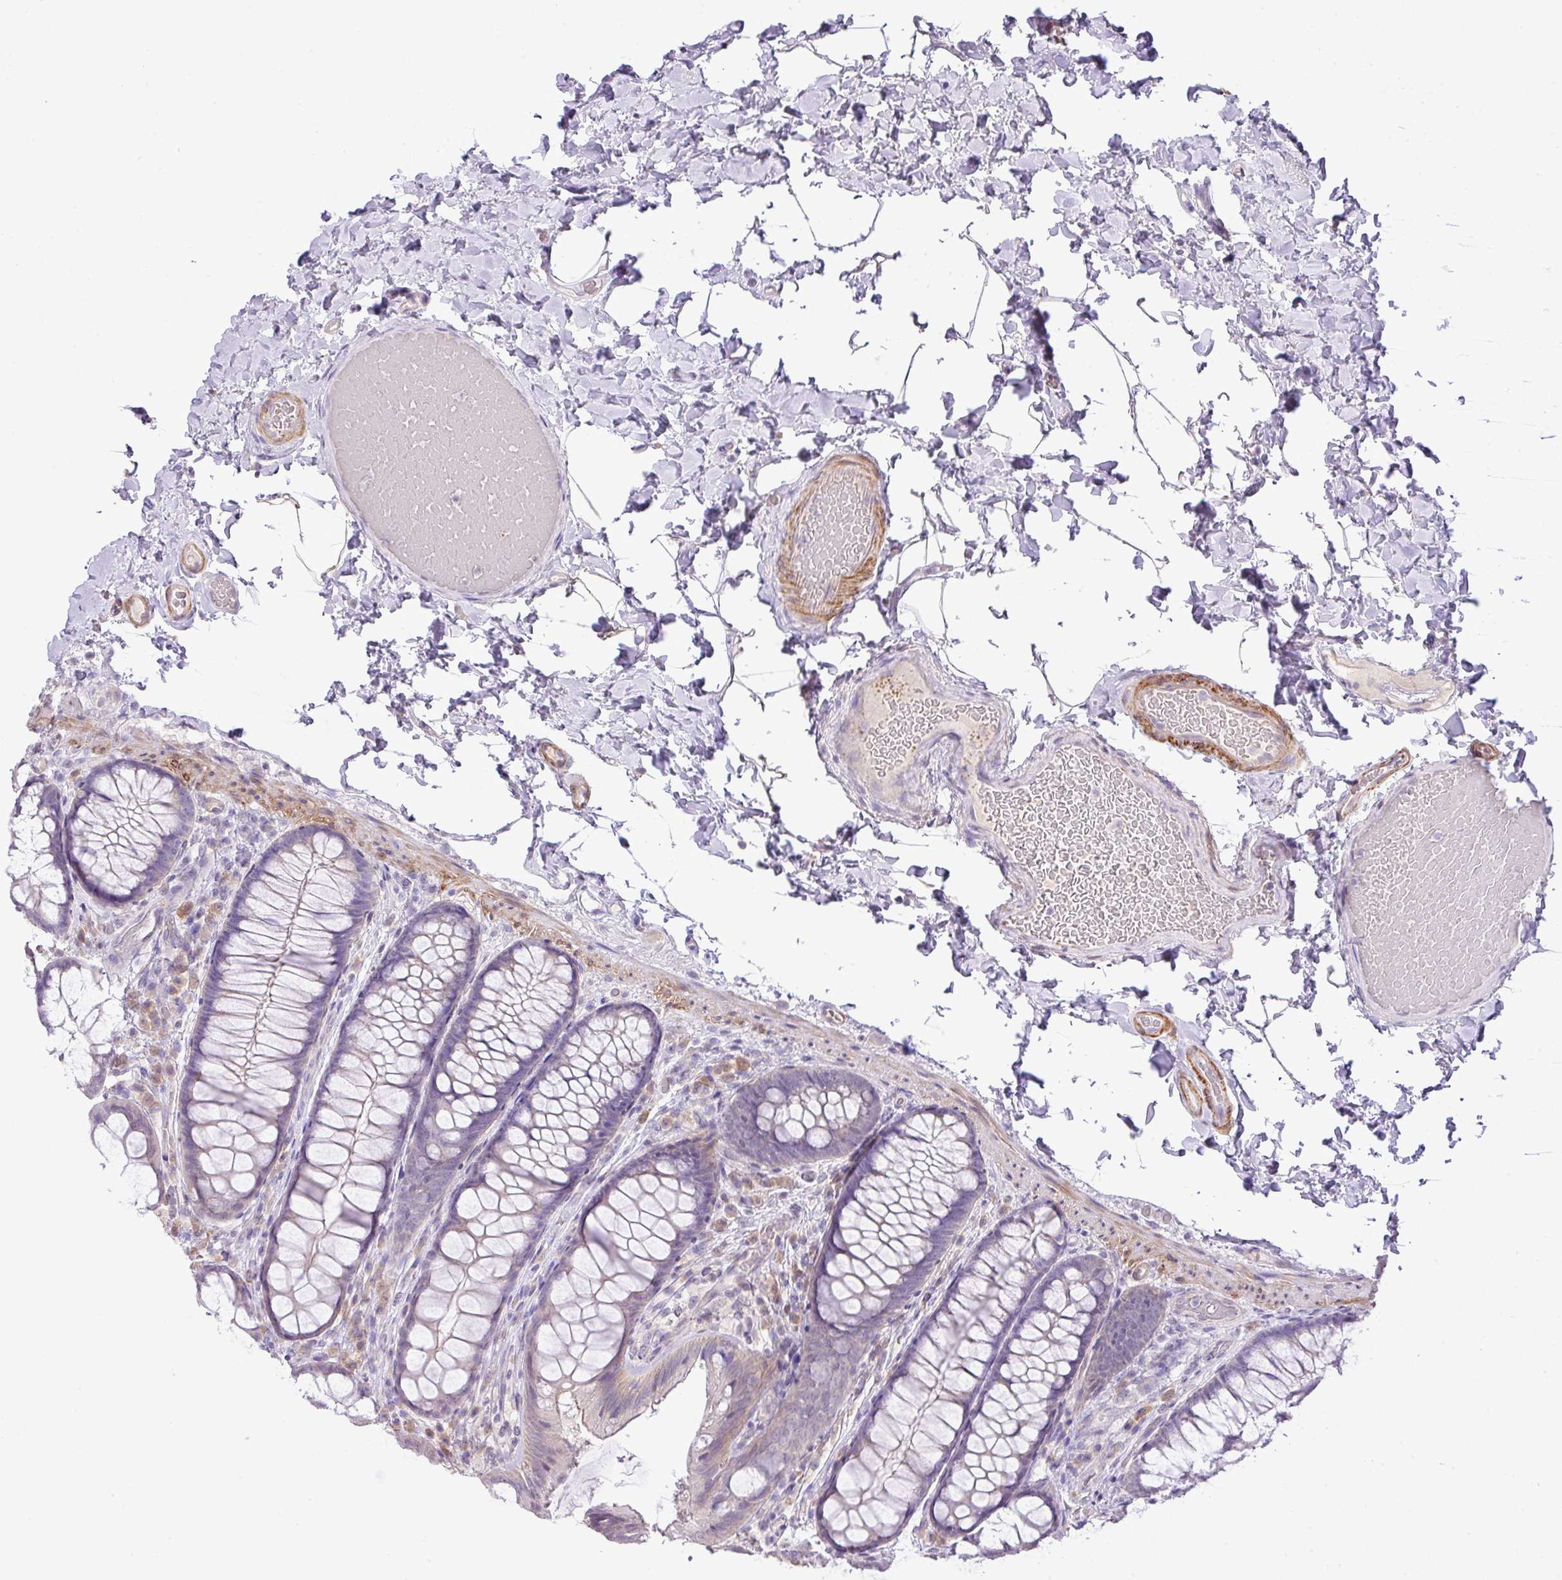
{"staining": {"intensity": "negative", "quantity": "none", "location": "none"}, "tissue": "colon", "cell_type": "Endothelial cells", "image_type": "normal", "snomed": [{"axis": "morphology", "description": "Normal tissue, NOS"}, {"axis": "topography", "description": "Colon"}], "caption": "Immunohistochemistry (IHC) photomicrograph of normal human colon stained for a protein (brown), which shows no positivity in endothelial cells. (DAB immunohistochemistry (IHC) visualized using brightfield microscopy, high magnification).", "gene": "DIP2A", "patient": {"sex": "male", "age": 46}}